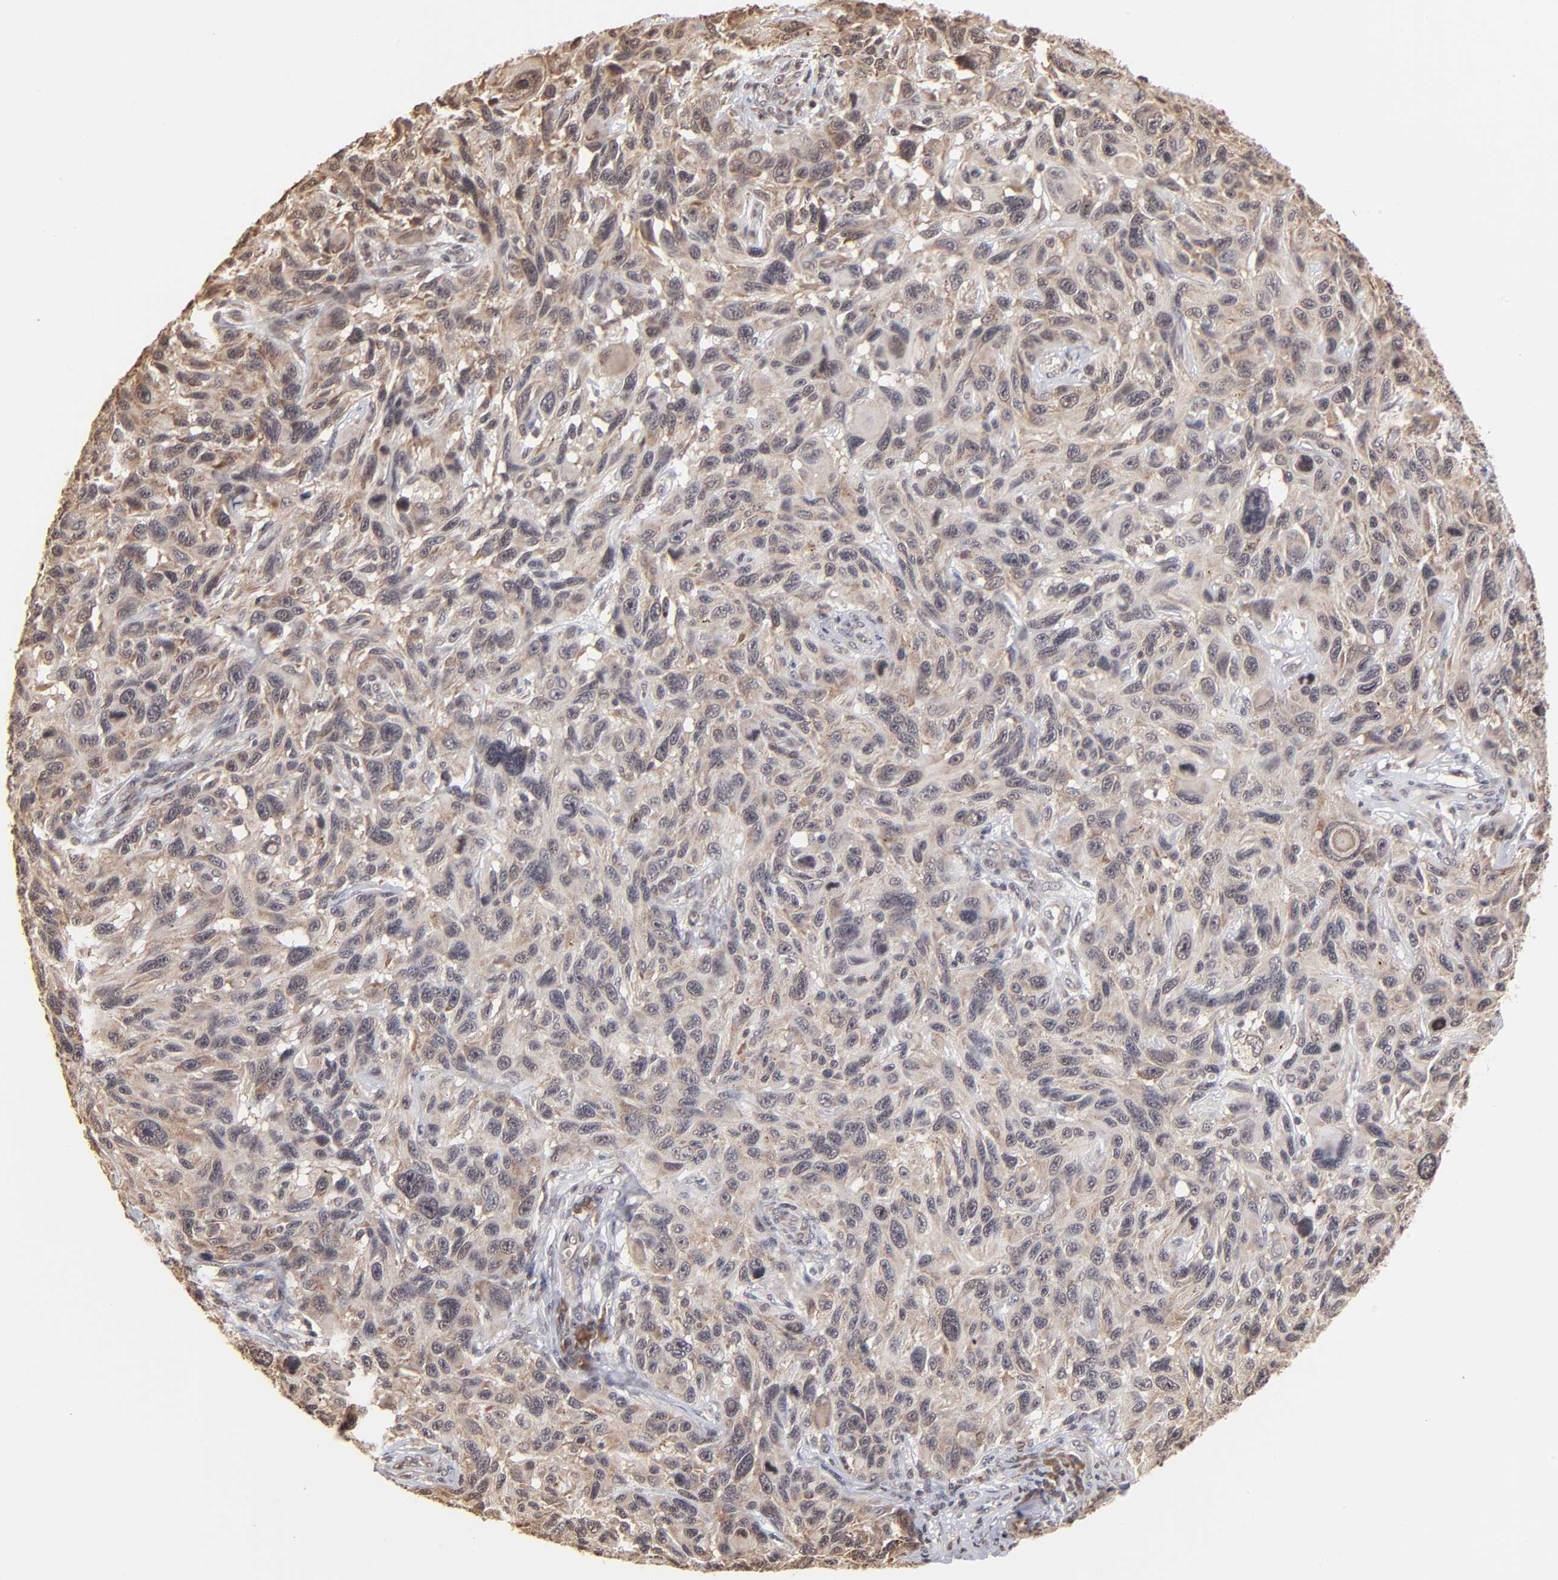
{"staining": {"intensity": "weak", "quantity": "<25%", "location": "cytoplasmic/membranous,nuclear"}, "tissue": "melanoma", "cell_type": "Tumor cells", "image_type": "cancer", "snomed": [{"axis": "morphology", "description": "Malignant melanoma, NOS"}, {"axis": "topography", "description": "Skin"}], "caption": "An immunohistochemistry photomicrograph of malignant melanoma is shown. There is no staining in tumor cells of malignant melanoma.", "gene": "BRPF1", "patient": {"sex": "male", "age": 53}}